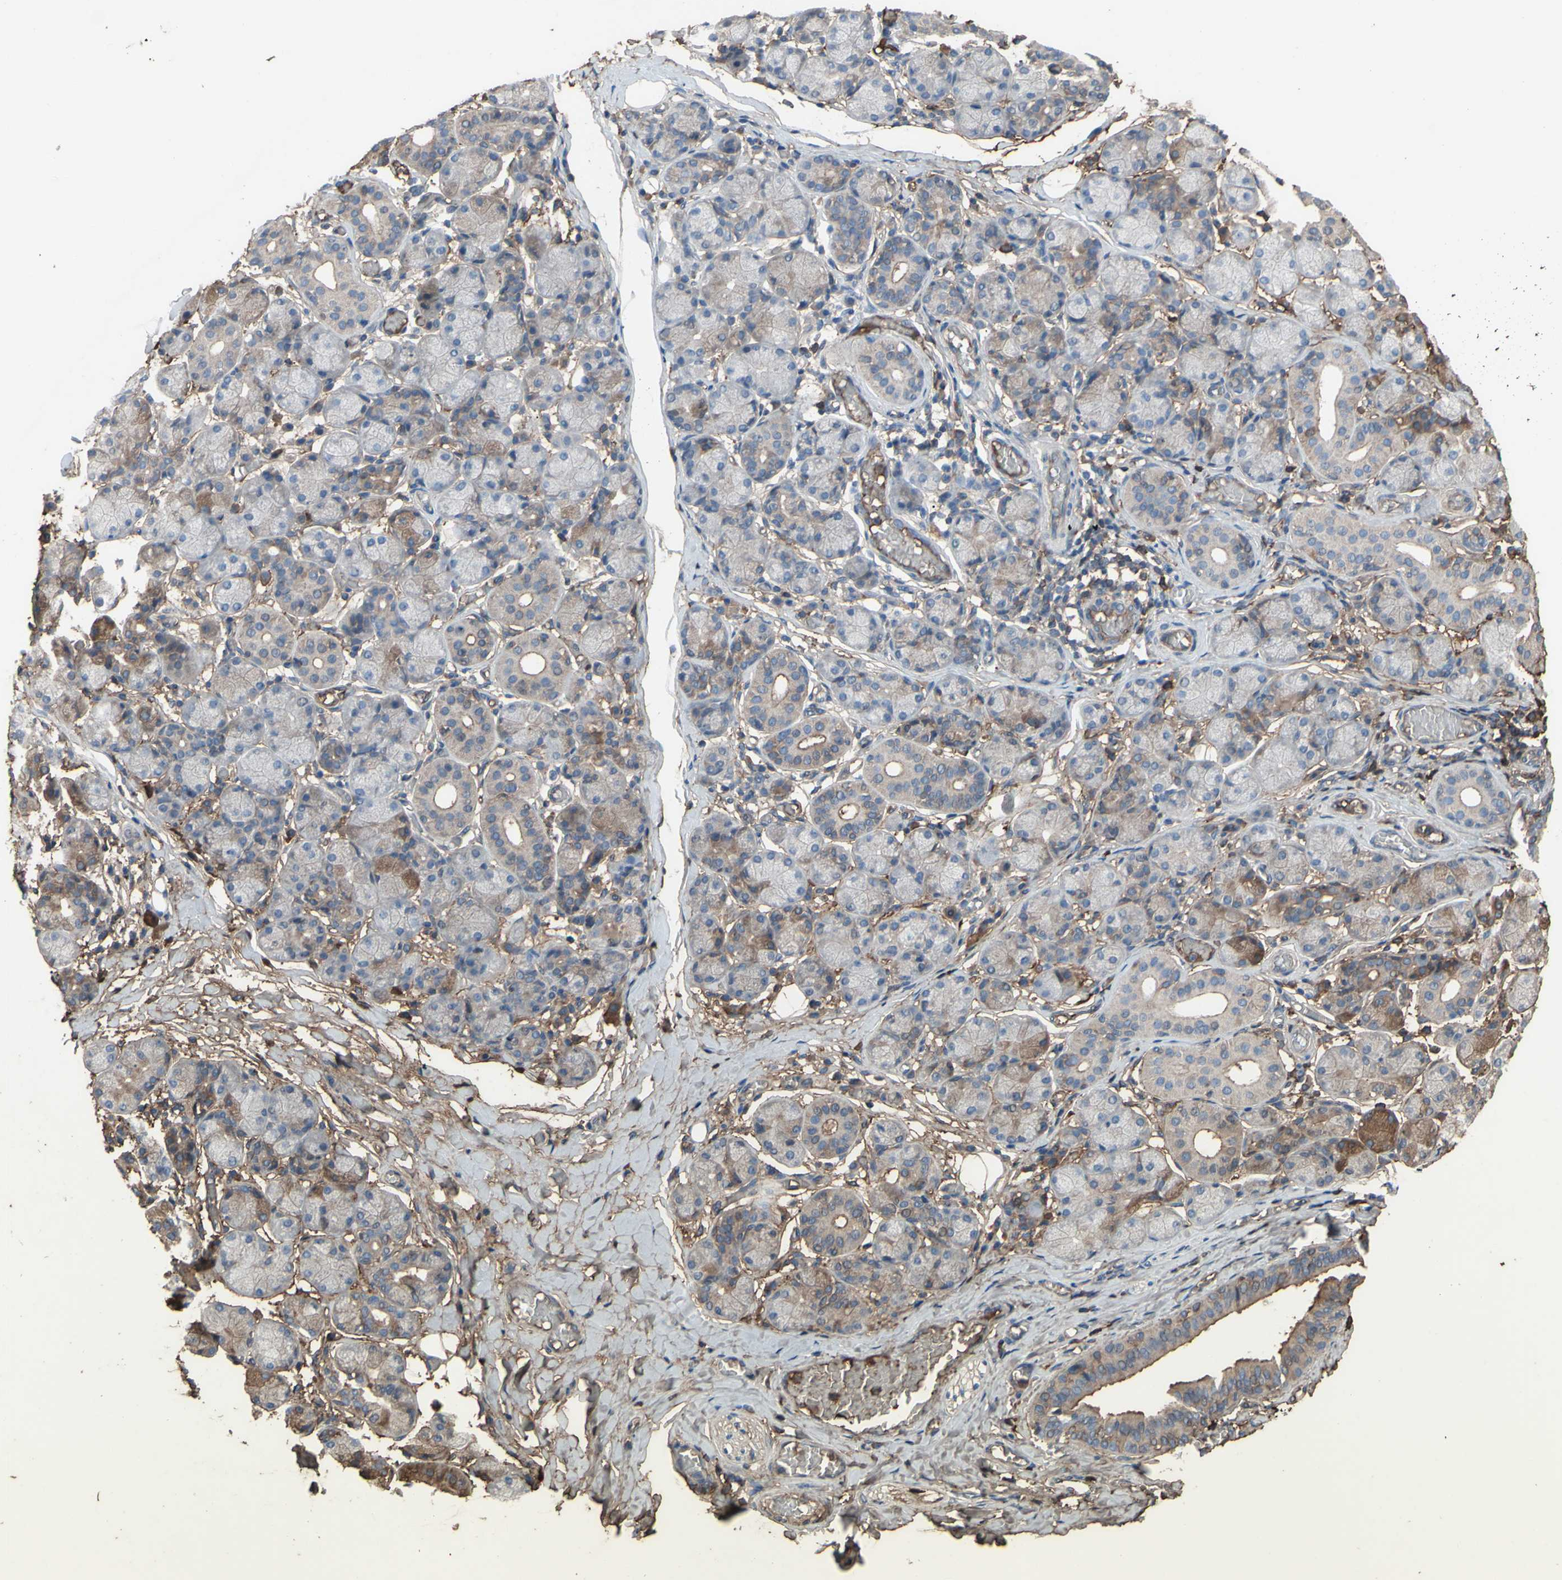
{"staining": {"intensity": "weak", "quantity": "<25%", "location": "cytoplasmic/membranous"}, "tissue": "salivary gland", "cell_type": "Glandular cells", "image_type": "normal", "snomed": [{"axis": "morphology", "description": "Normal tissue, NOS"}, {"axis": "topography", "description": "Salivary gland"}], "caption": "Protein analysis of unremarkable salivary gland exhibits no significant positivity in glandular cells.", "gene": "PTGDS", "patient": {"sex": "female", "age": 24}}